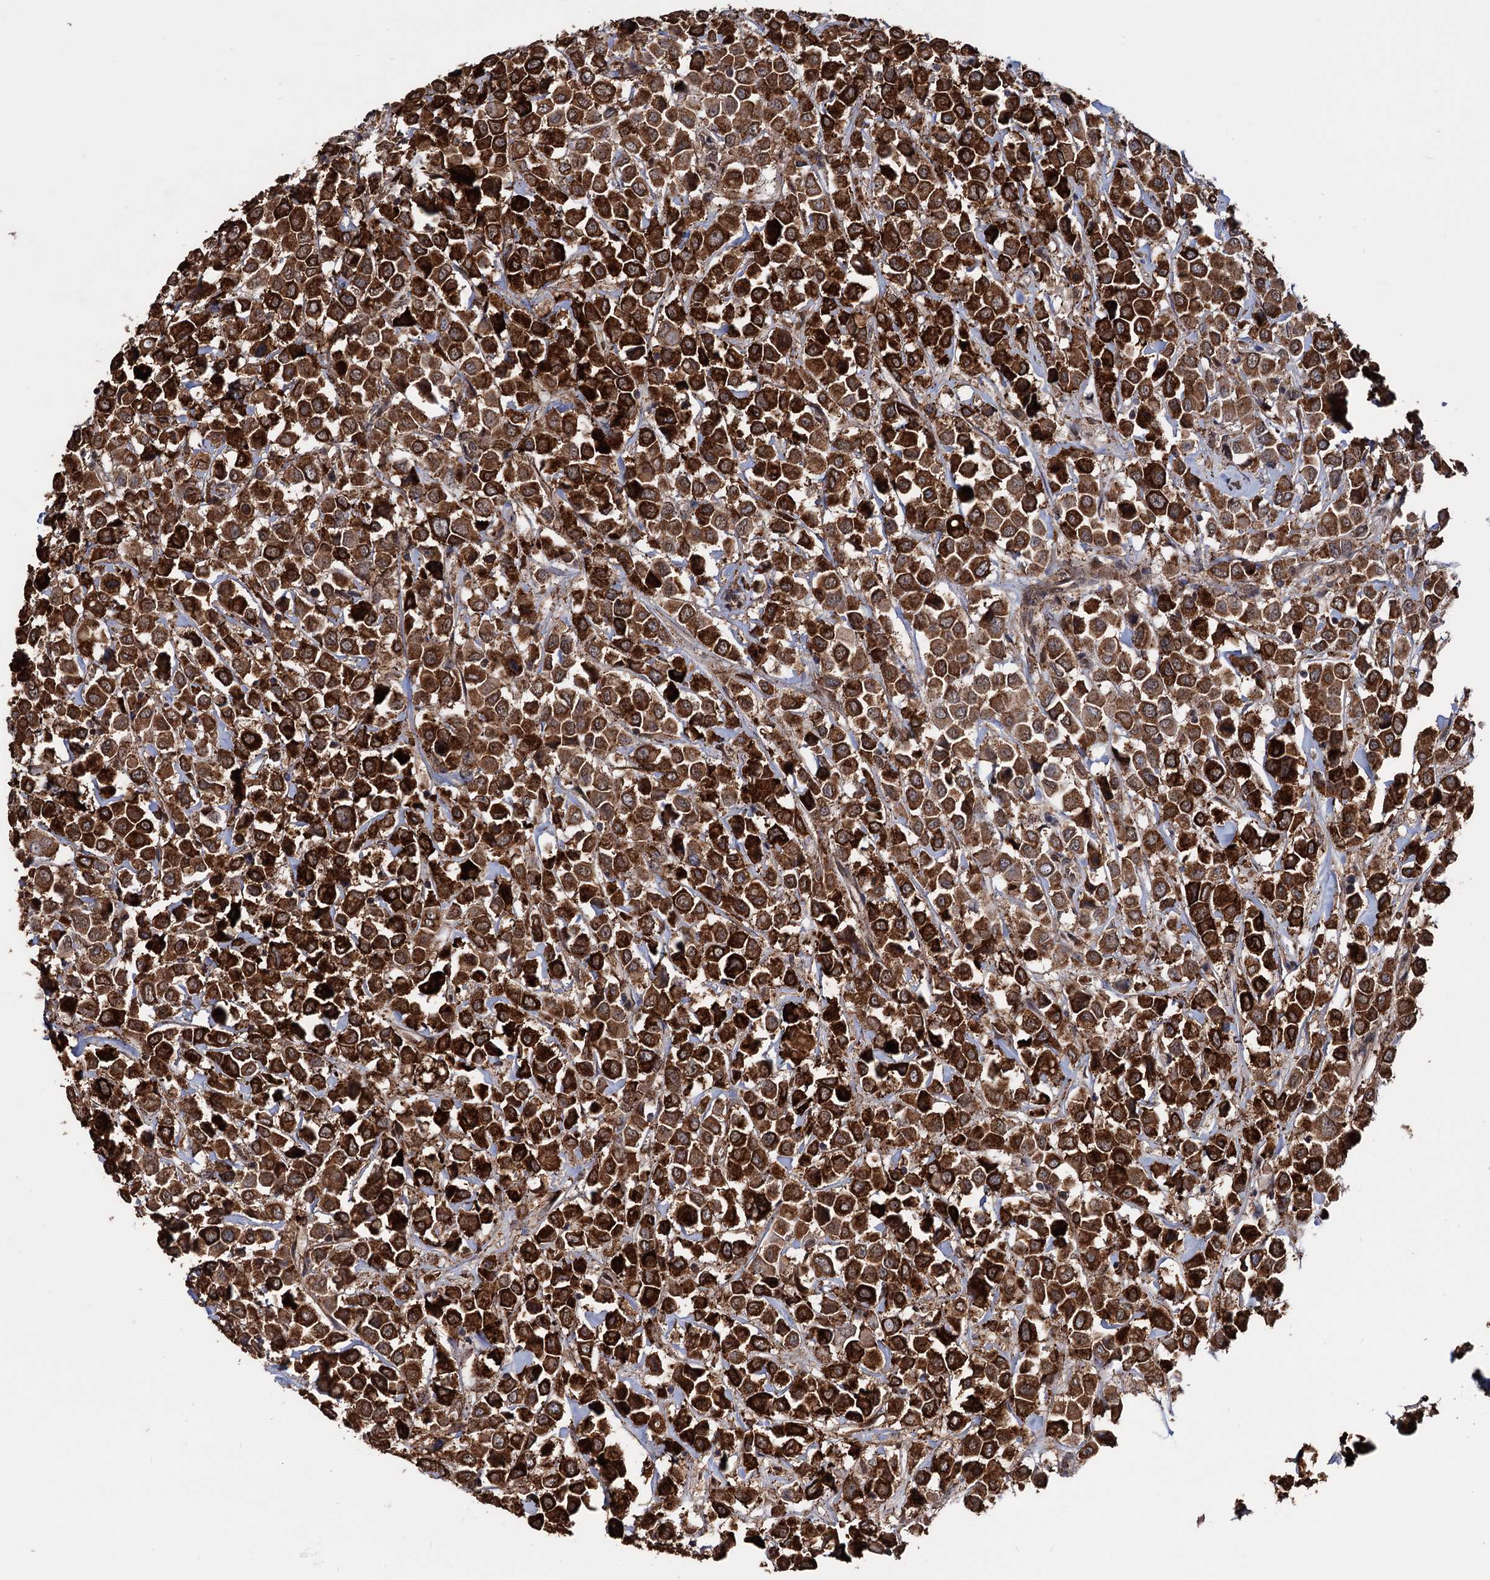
{"staining": {"intensity": "strong", "quantity": ">75%", "location": "cytoplasmic/membranous"}, "tissue": "breast cancer", "cell_type": "Tumor cells", "image_type": "cancer", "snomed": [{"axis": "morphology", "description": "Duct carcinoma"}, {"axis": "topography", "description": "Breast"}], "caption": "Breast cancer stained with a protein marker displays strong staining in tumor cells.", "gene": "TBC1D12", "patient": {"sex": "female", "age": 61}}